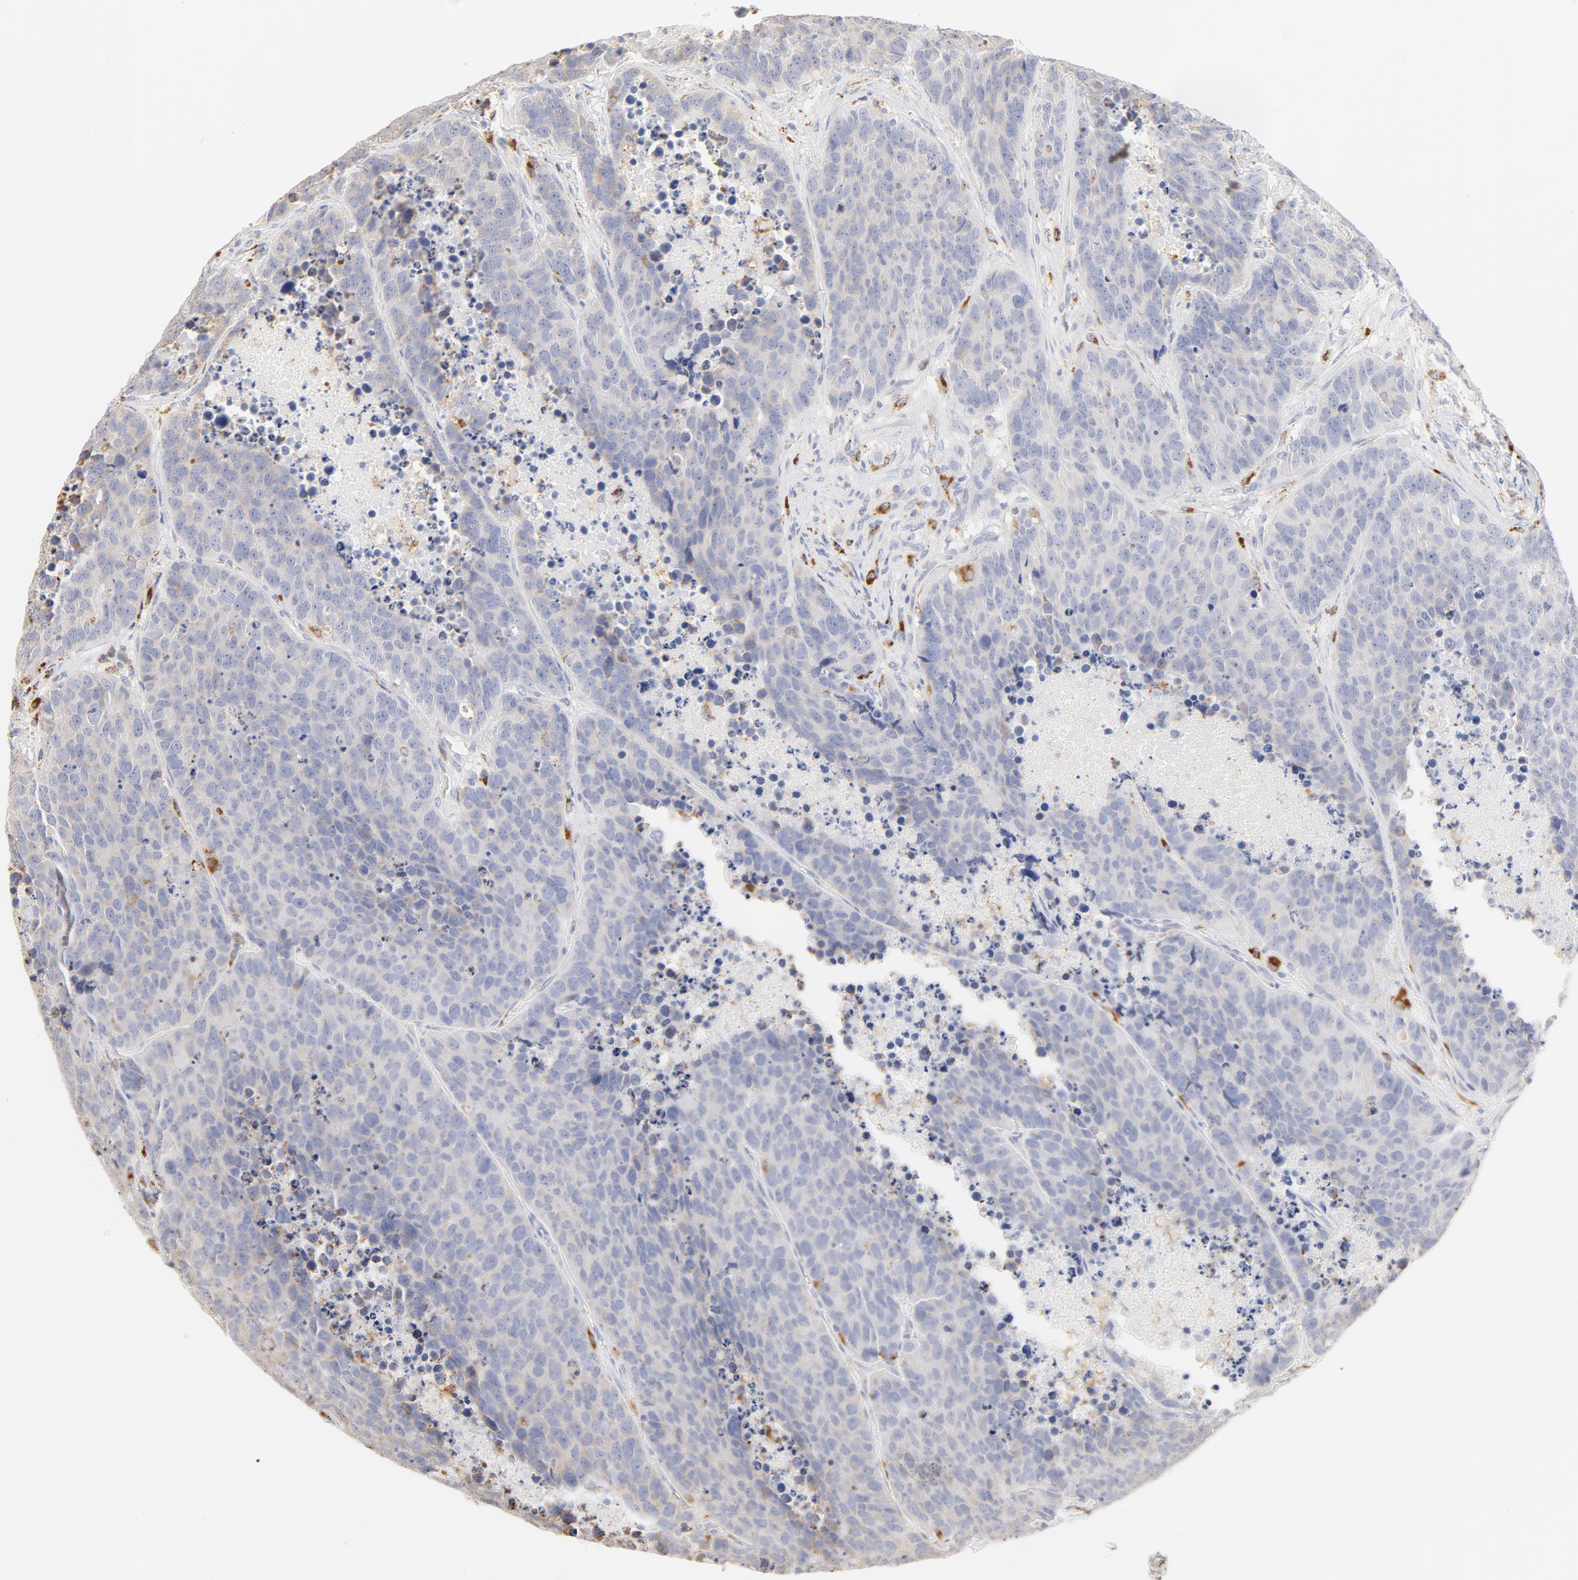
{"staining": {"intensity": "negative", "quantity": "none", "location": "none"}, "tissue": "carcinoid", "cell_type": "Tumor cells", "image_type": "cancer", "snomed": [{"axis": "morphology", "description": "Carcinoid, malignant, NOS"}, {"axis": "topography", "description": "Lung"}], "caption": "The photomicrograph displays no staining of tumor cells in carcinoid.", "gene": "CTSH", "patient": {"sex": "male", "age": 60}}